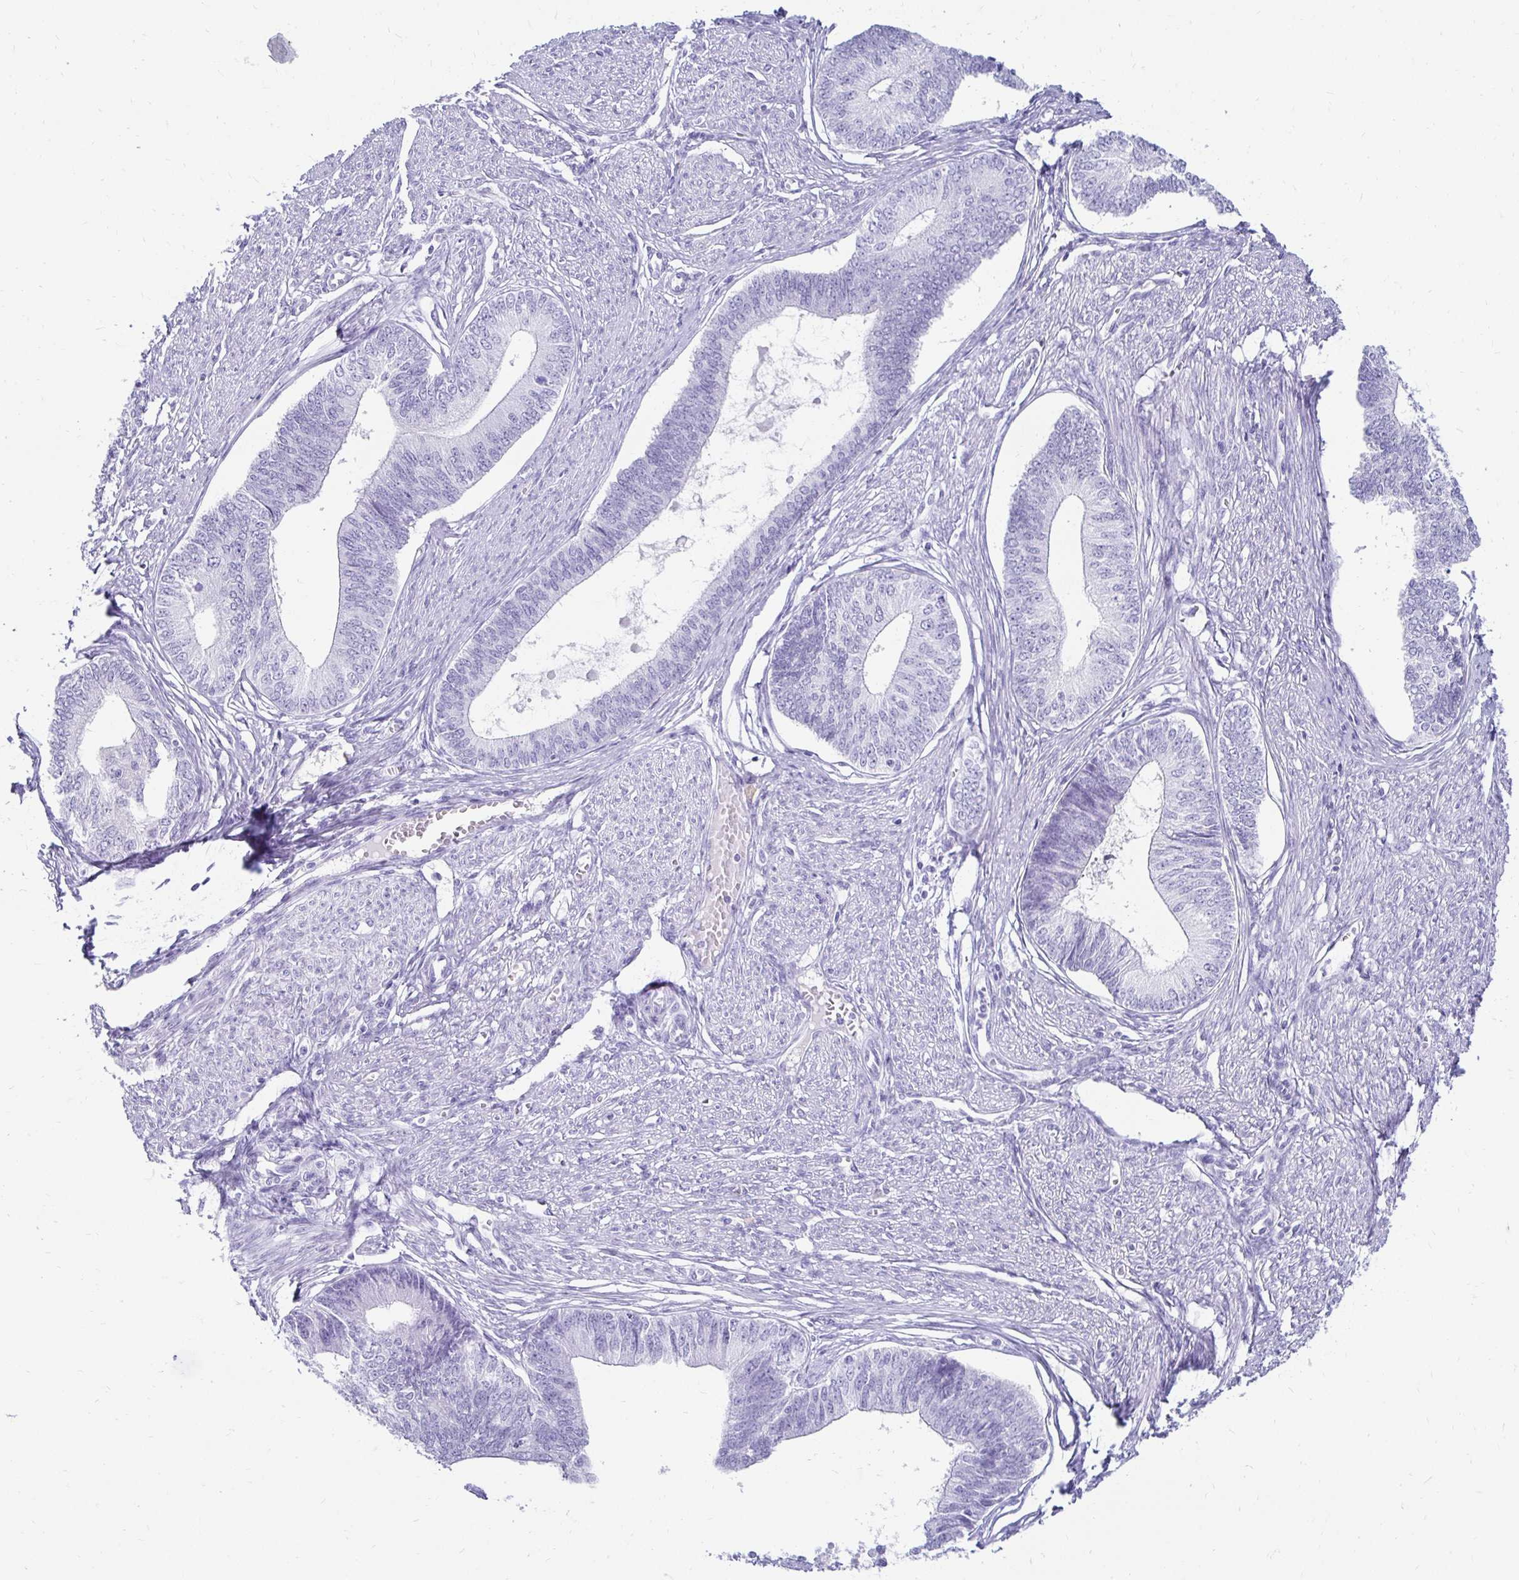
{"staining": {"intensity": "negative", "quantity": "none", "location": "none"}, "tissue": "endometrial cancer", "cell_type": "Tumor cells", "image_type": "cancer", "snomed": [{"axis": "morphology", "description": "Adenocarcinoma, NOS"}, {"axis": "topography", "description": "Endometrium"}], "caption": "The micrograph exhibits no staining of tumor cells in endometrial cancer (adenocarcinoma).", "gene": "CST6", "patient": {"sex": "female", "age": 68}}